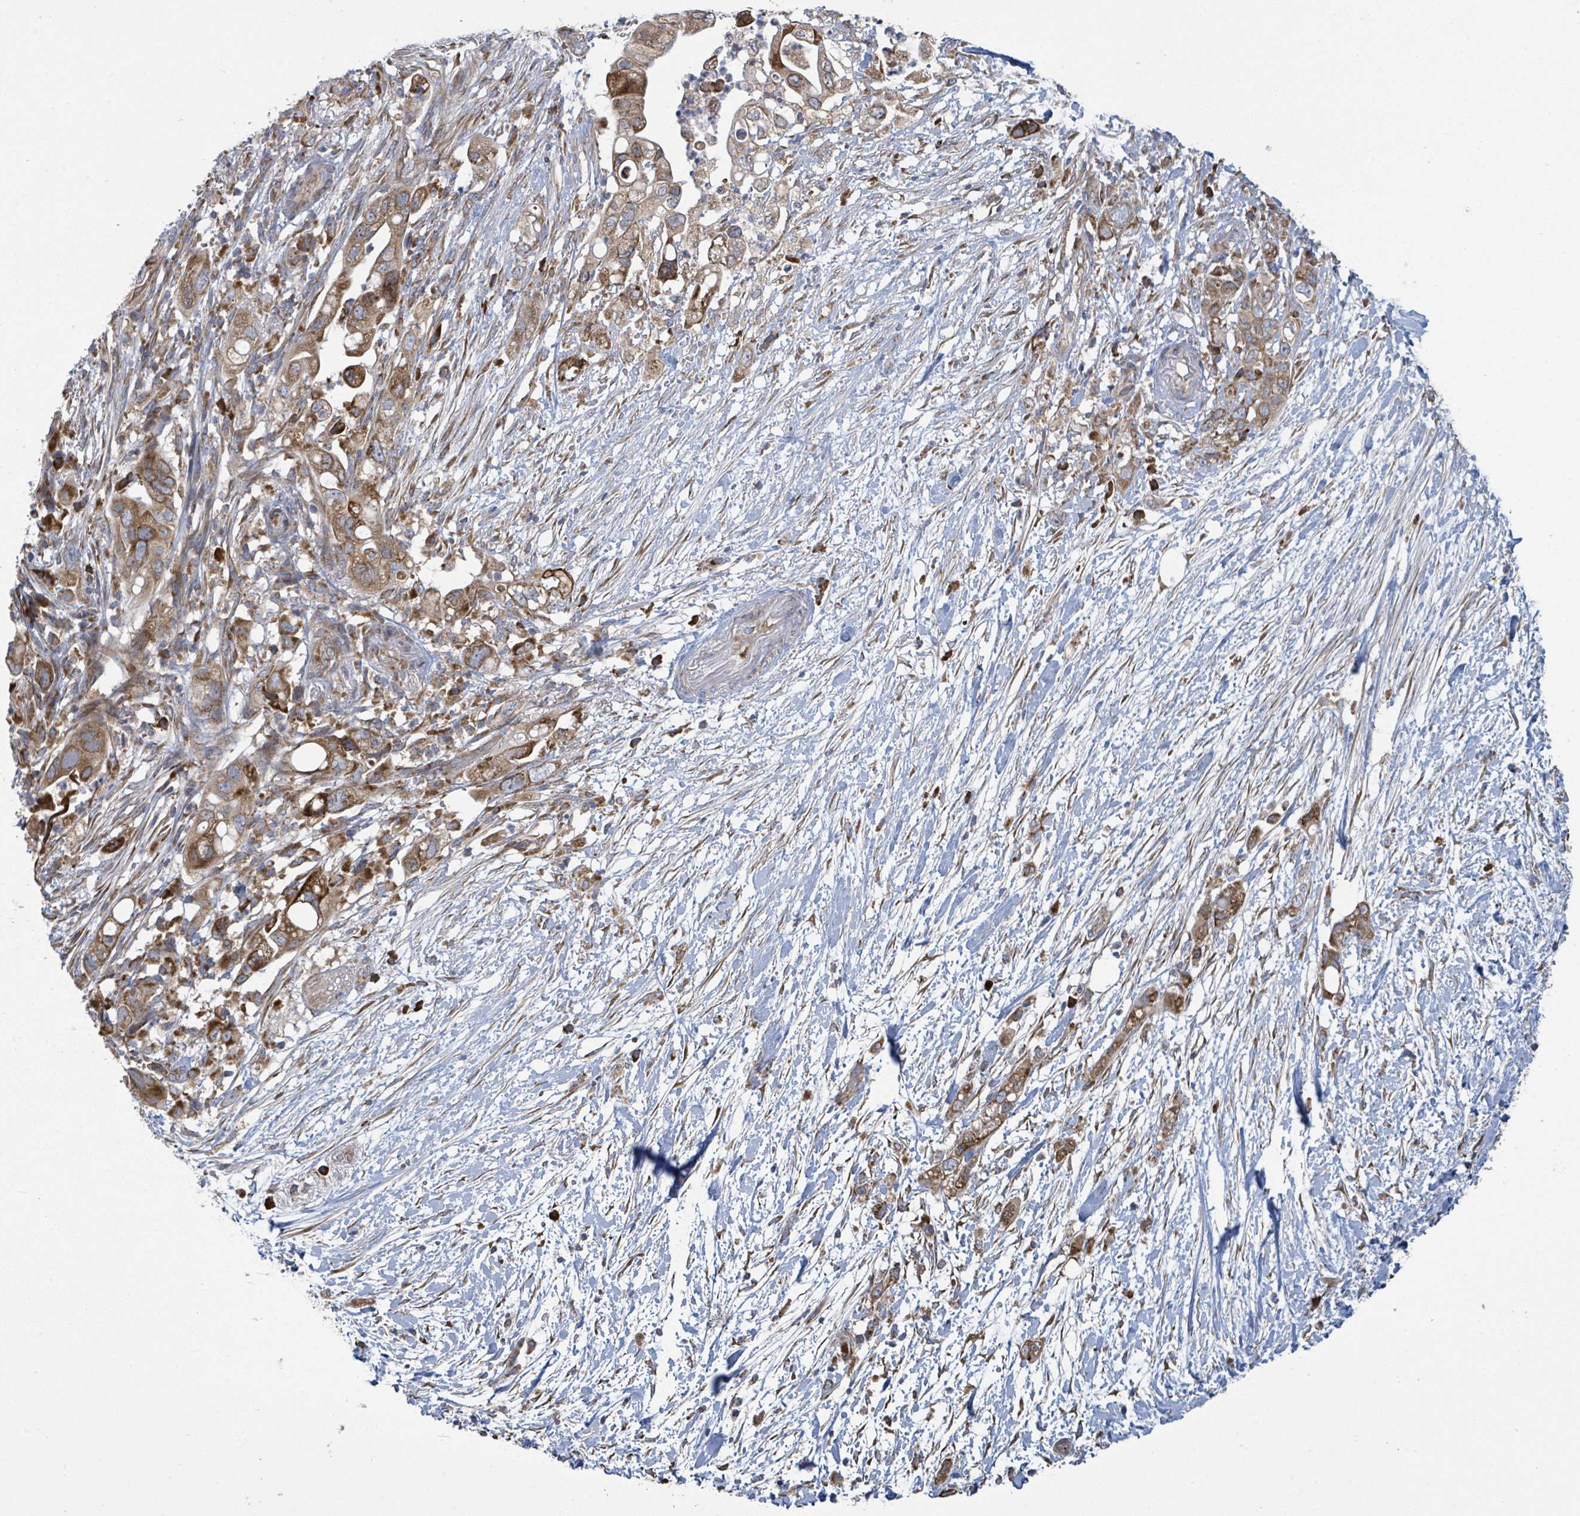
{"staining": {"intensity": "moderate", "quantity": ">75%", "location": "cytoplasmic/membranous"}, "tissue": "pancreatic cancer", "cell_type": "Tumor cells", "image_type": "cancer", "snomed": [{"axis": "morphology", "description": "Adenocarcinoma, NOS"}, {"axis": "topography", "description": "Pancreas"}], "caption": "Immunohistochemistry (IHC) histopathology image of pancreatic cancer stained for a protein (brown), which displays medium levels of moderate cytoplasmic/membranous positivity in about >75% of tumor cells.", "gene": "NOMO1", "patient": {"sex": "female", "age": 72}}